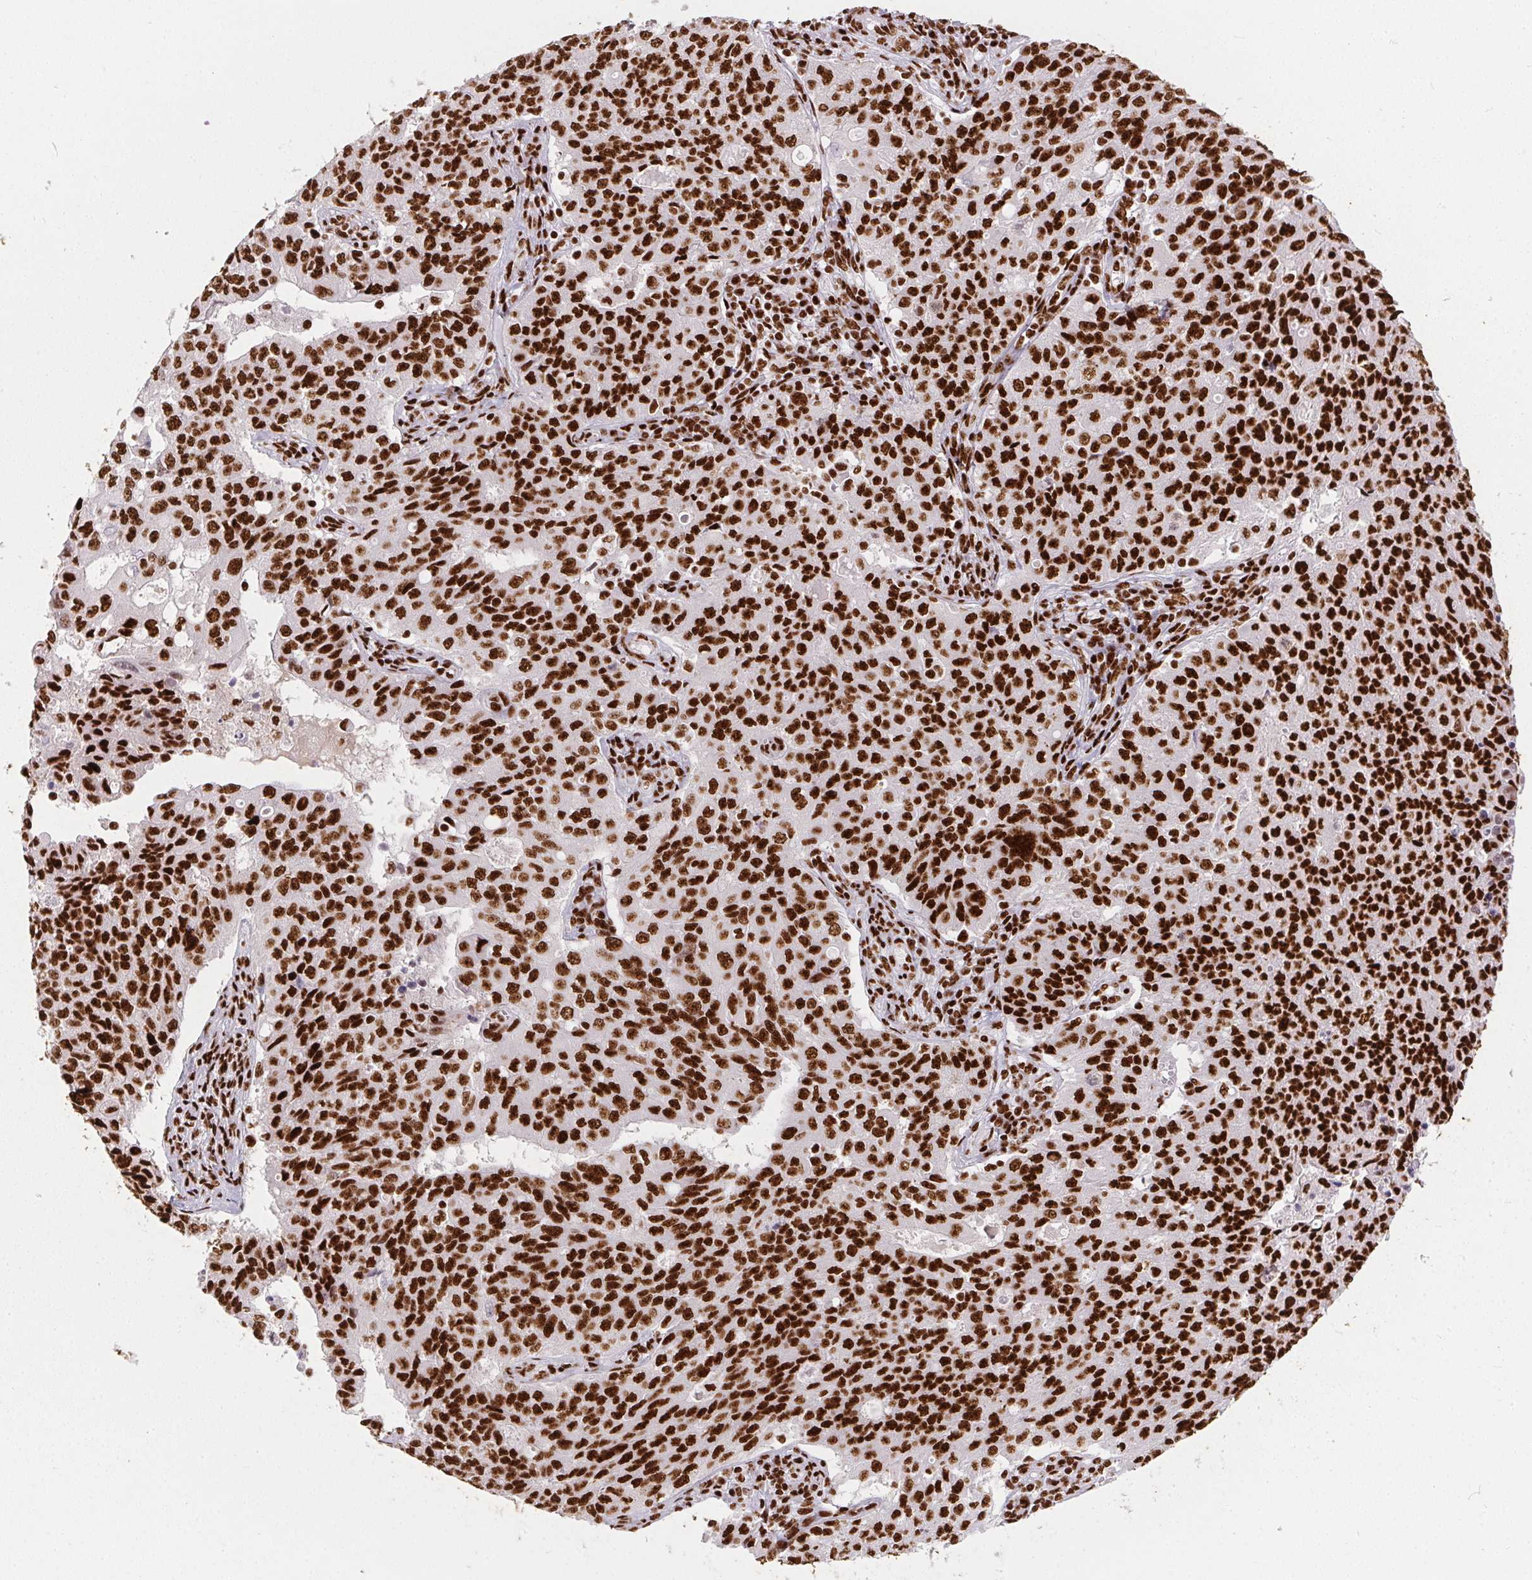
{"staining": {"intensity": "strong", "quantity": ">75%", "location": "nuclear"}, "tissue": "endometrial cancer", "cell_type": "Tumor cells", "image_type": "cancer", "snomed": [{"axis": "morphology", "description": "Adenocarcinoma, NOS"}, {"axis": "topography", "description": "Endometrium"}], "caption": "High-power microscopy captured an IHC image of adenocarcinoma (endometrial), revealing strong nuclear positivity in about >75% of tumor cells.", "gene": "PAGE3", "patient": {"sex": "female", "age": 43}}